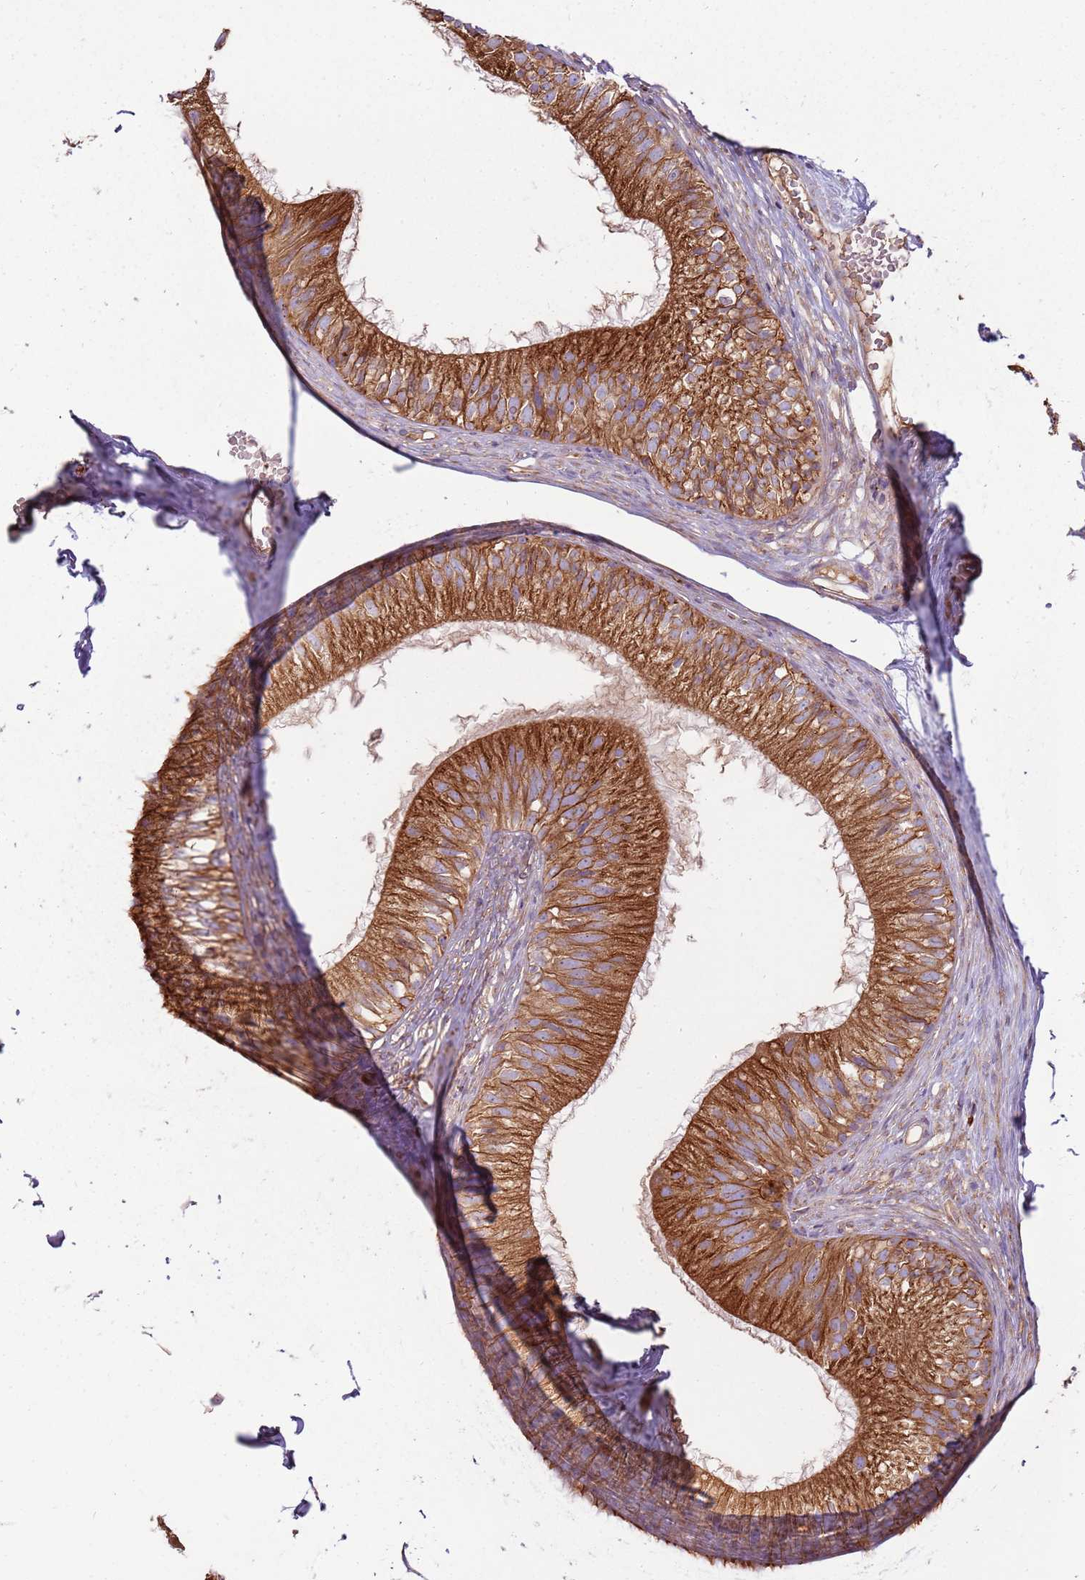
{"staining": {"intensity": "strong", "quantity": ">75%", "location": "cytoplasmic/membranous"}, "tissue": "epididymis", "cell_type": "Glandular cells", "image_type": "normal", "snomed": [{"axis": "morphology", "description": "Normal tissue, NOS"}, {"axis": "morphology", "description": "Seminoma in situ"}, {"axis": "topography", "description": "Testis"}, {"axis": "topography", "description": "Epididymis"}], "caption": "Brown immunohistochemical staining in benign epididymis demonstrates strong cytoplasmic/membranous staining in approximately >75% of glandular cells.", "gene": "EMC1", "patient": {"sex": "male", "age": 28}}